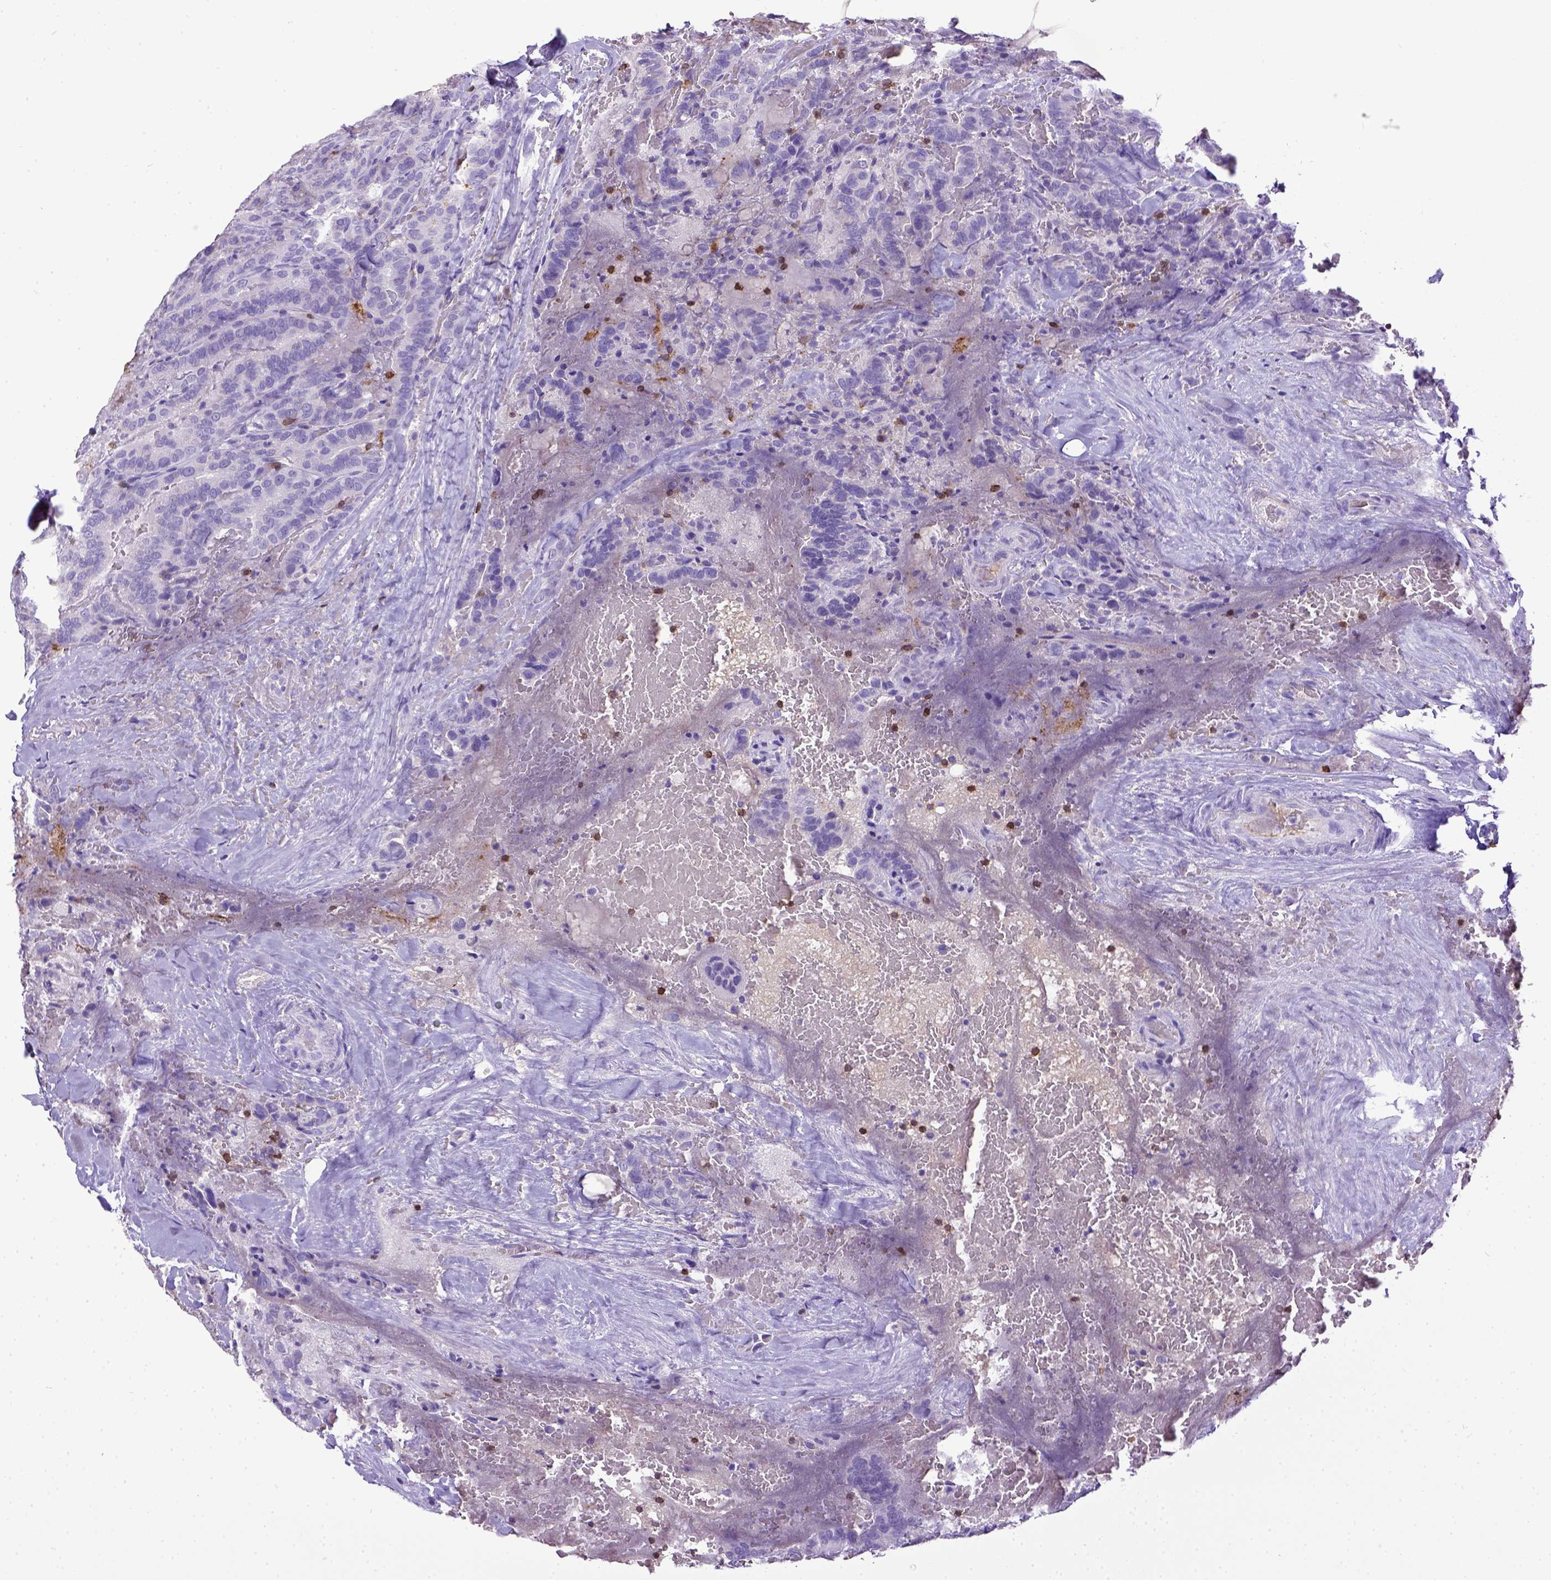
{"staining": {"intensity": "negative", "quantity": "none", "location": "none"}, "tissue": "thyroid cancer", "cell_type": "Tumor cells", "image_type": "cancer", "snomed": [{"axis": "morphology", "description": "Papillary adenocarcinoma, NOS"}, {"axis": "topography", "description": "Thyroid gland"}], "caption": "Image shows no significant protein expression in tumor cells of thyroid cancer (papillary adenocarcinoma). (DAB (3,3'-diaminobenzidine) IHC, high magnification).", "gene": "CD3E", "patient": {"sex": "male", "age": 61}}